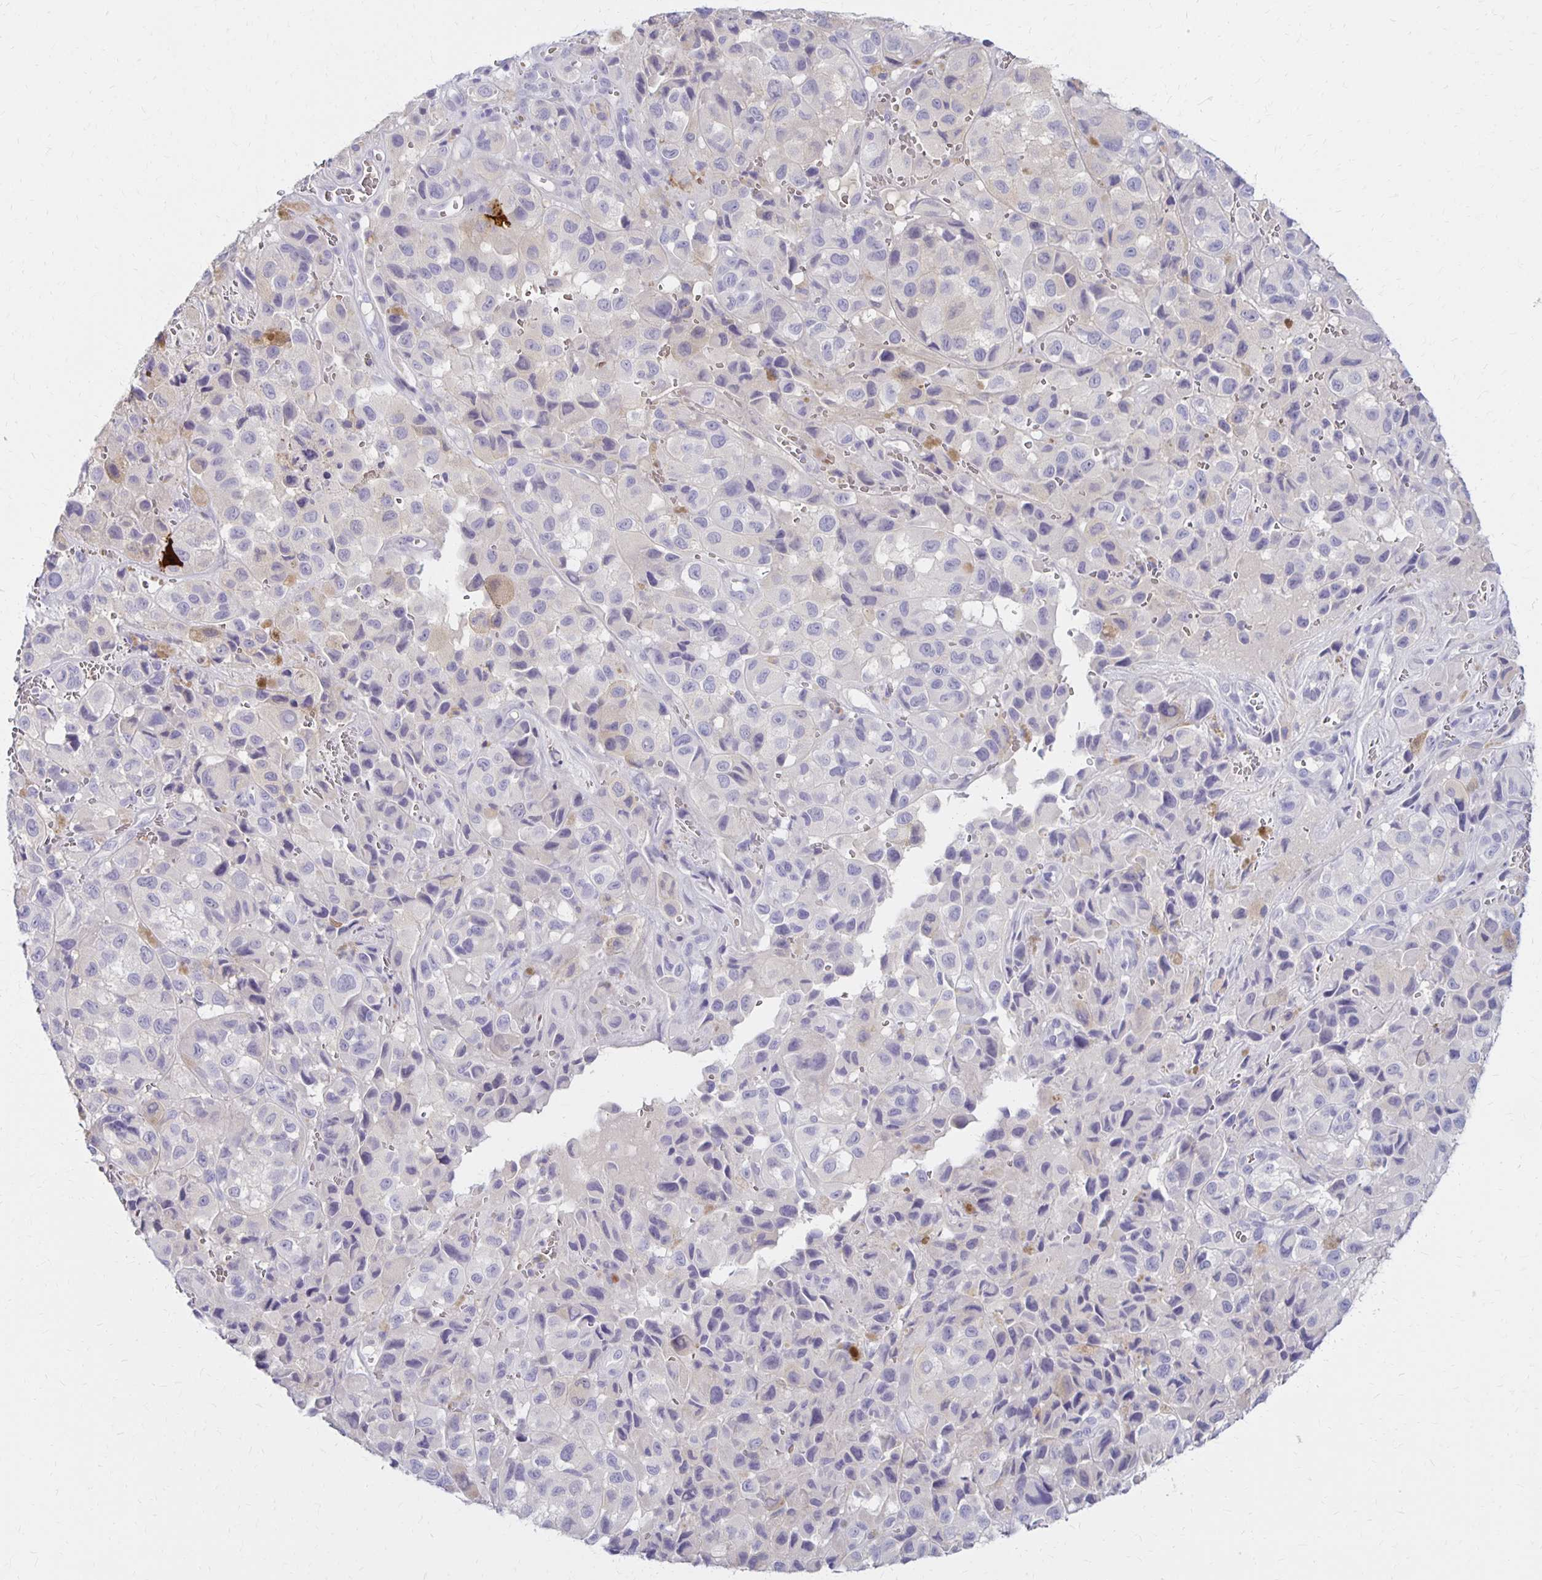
{"staining": {"intensity": "negative", "quantity": "none", "location": "none"}, "tissue": "melanoma", "cell_type": "Tumor cells", "image_type": "cancer", "snomed": [{"axis": "morphology", "description": "Malignant melanoma, NOS"}, {"axis": "topography", "description": "Skin"}], "caption": "Immunohistochemical staining of human melanoma reveals no significant expression in tumor cells.", "gene": "FNTB", "patient": {"sex": "male", "age": 93}}